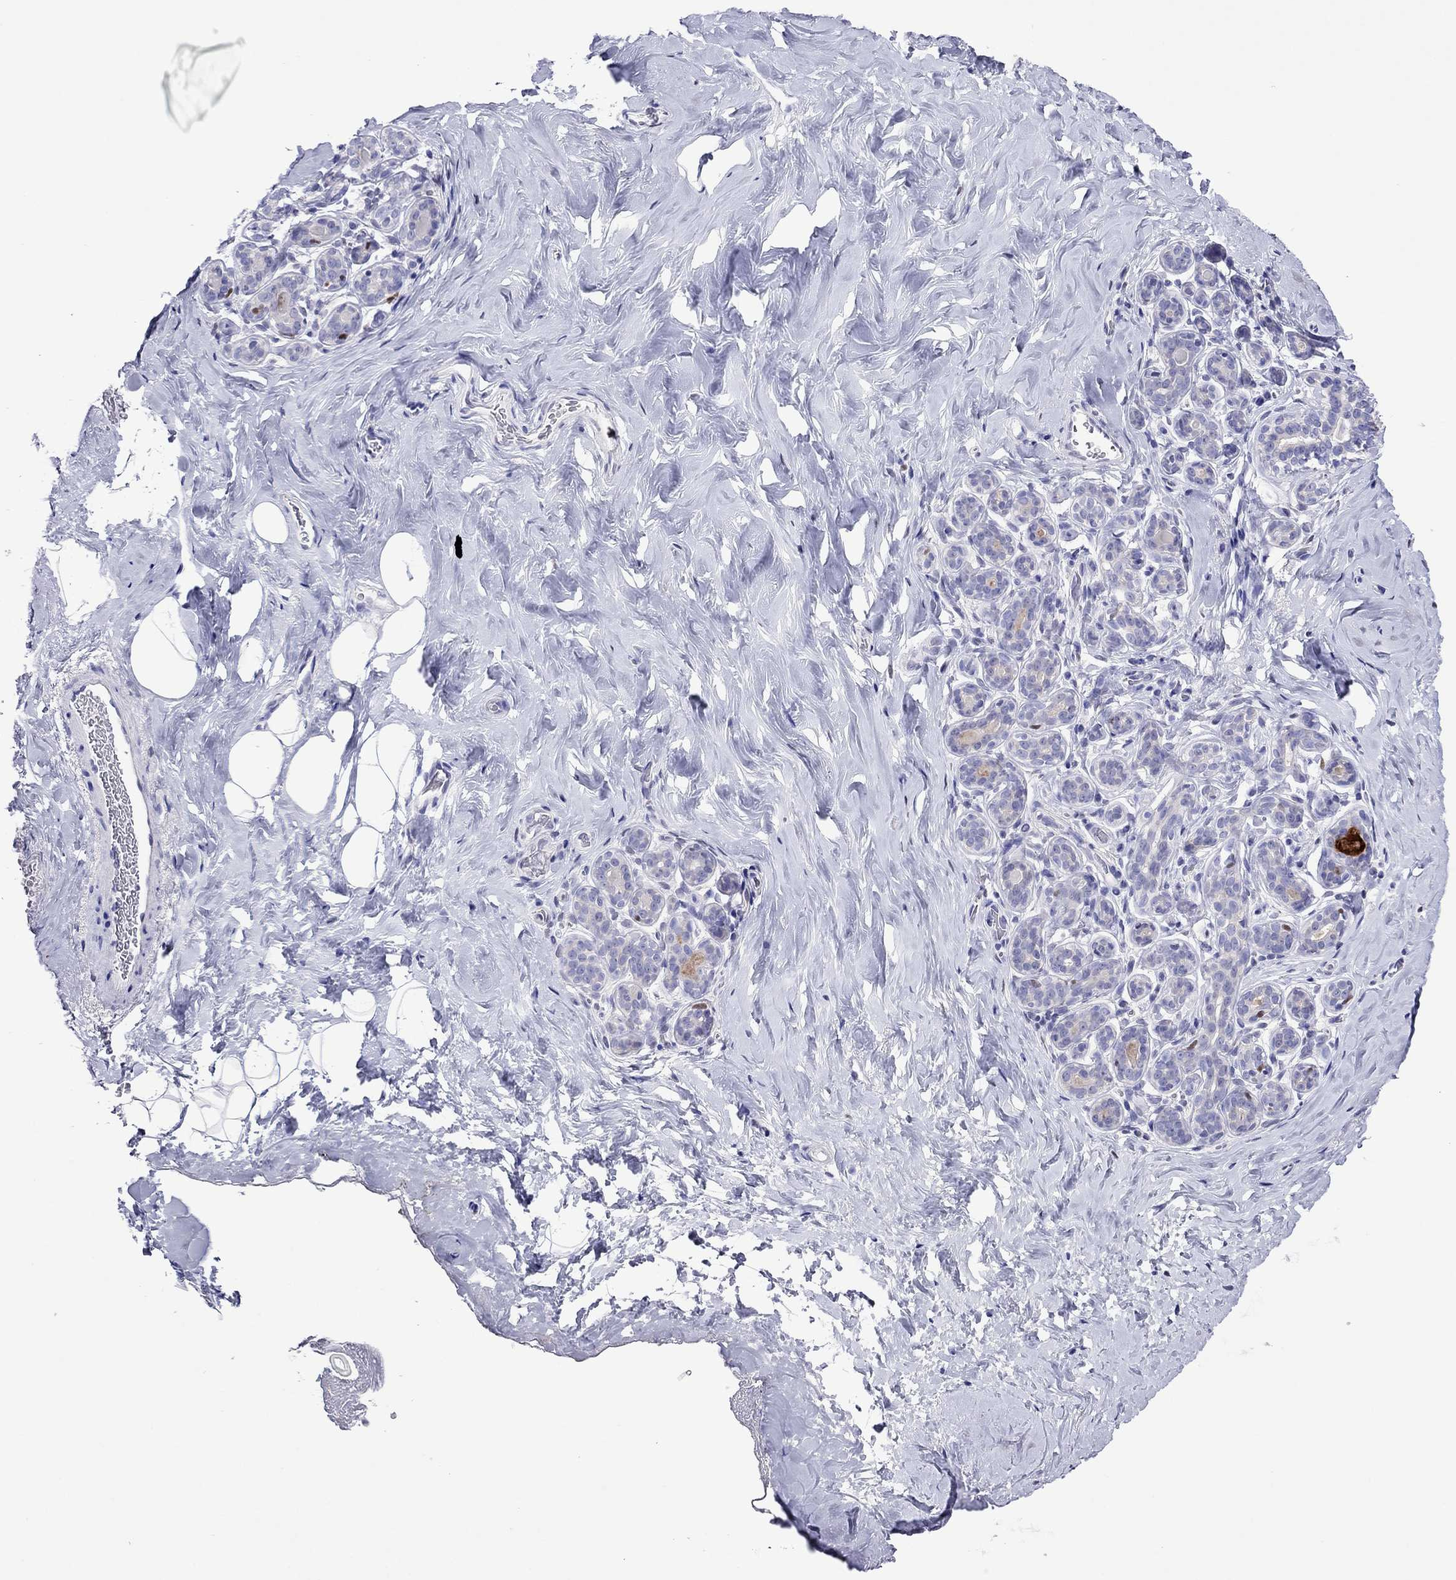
{"staining": {"intensity": "negative", "quantity": "none", "location": "none"}, "tissue": "breast", "cell_type": "Adipocytes", "image_type": "normal", "snomed": [{"axis": "morphology", "description": "Normal tissue, NOS"}, {"axis": "topography", "description": "Skin"}, {"axis": "topography", "description": "Breast"}], "caption": "DAB immunohistochemical staining of normal human breast reveals no significant staining in adipocytes.", "gene": "MPZ", "patient": {"sex": "female", "age": 43}}